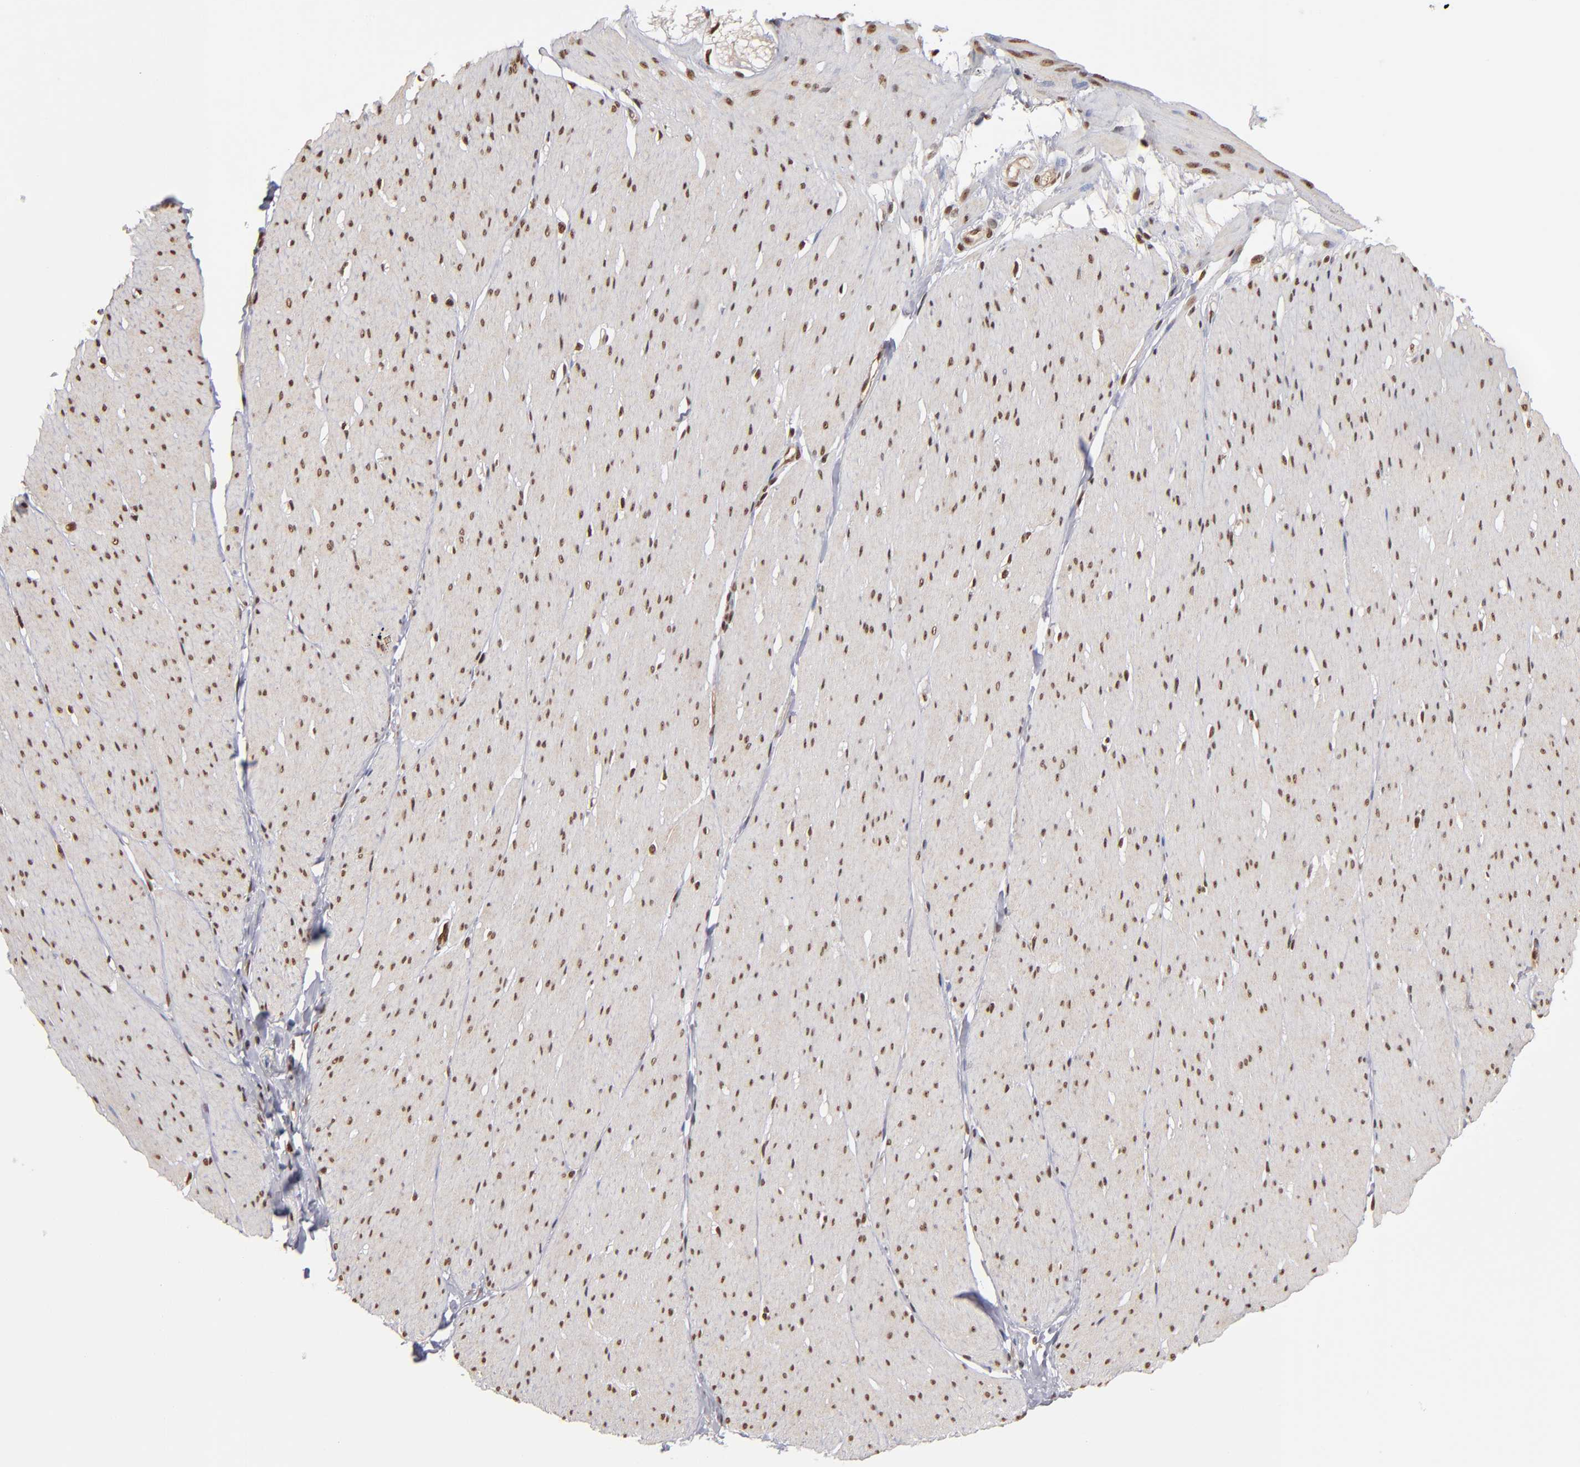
{"staining": {"intensity": "moderate", "quantity": ">75%", "location": "nuclear"}, "tissue": "smooth muscle", "cell_type": "Smooth muscle cells", "image_type": "normal", "snomed": [{"axis": "morphology", "description": "Normal tissue, NOS"}, {"axis": "topography", "description": "Smooth muscle"}, {"axis": "topography", "description": "Colon"}], "caption": "Immunohistochemistry histopathology image of benign smooth muscle stained for a protein (brown), which reveals medium levels of moderate nuclear expression in approximately >75% of smooth muscle cells.", "gene": "ABL2", "patient": {"sex": "male", "age": 67}}